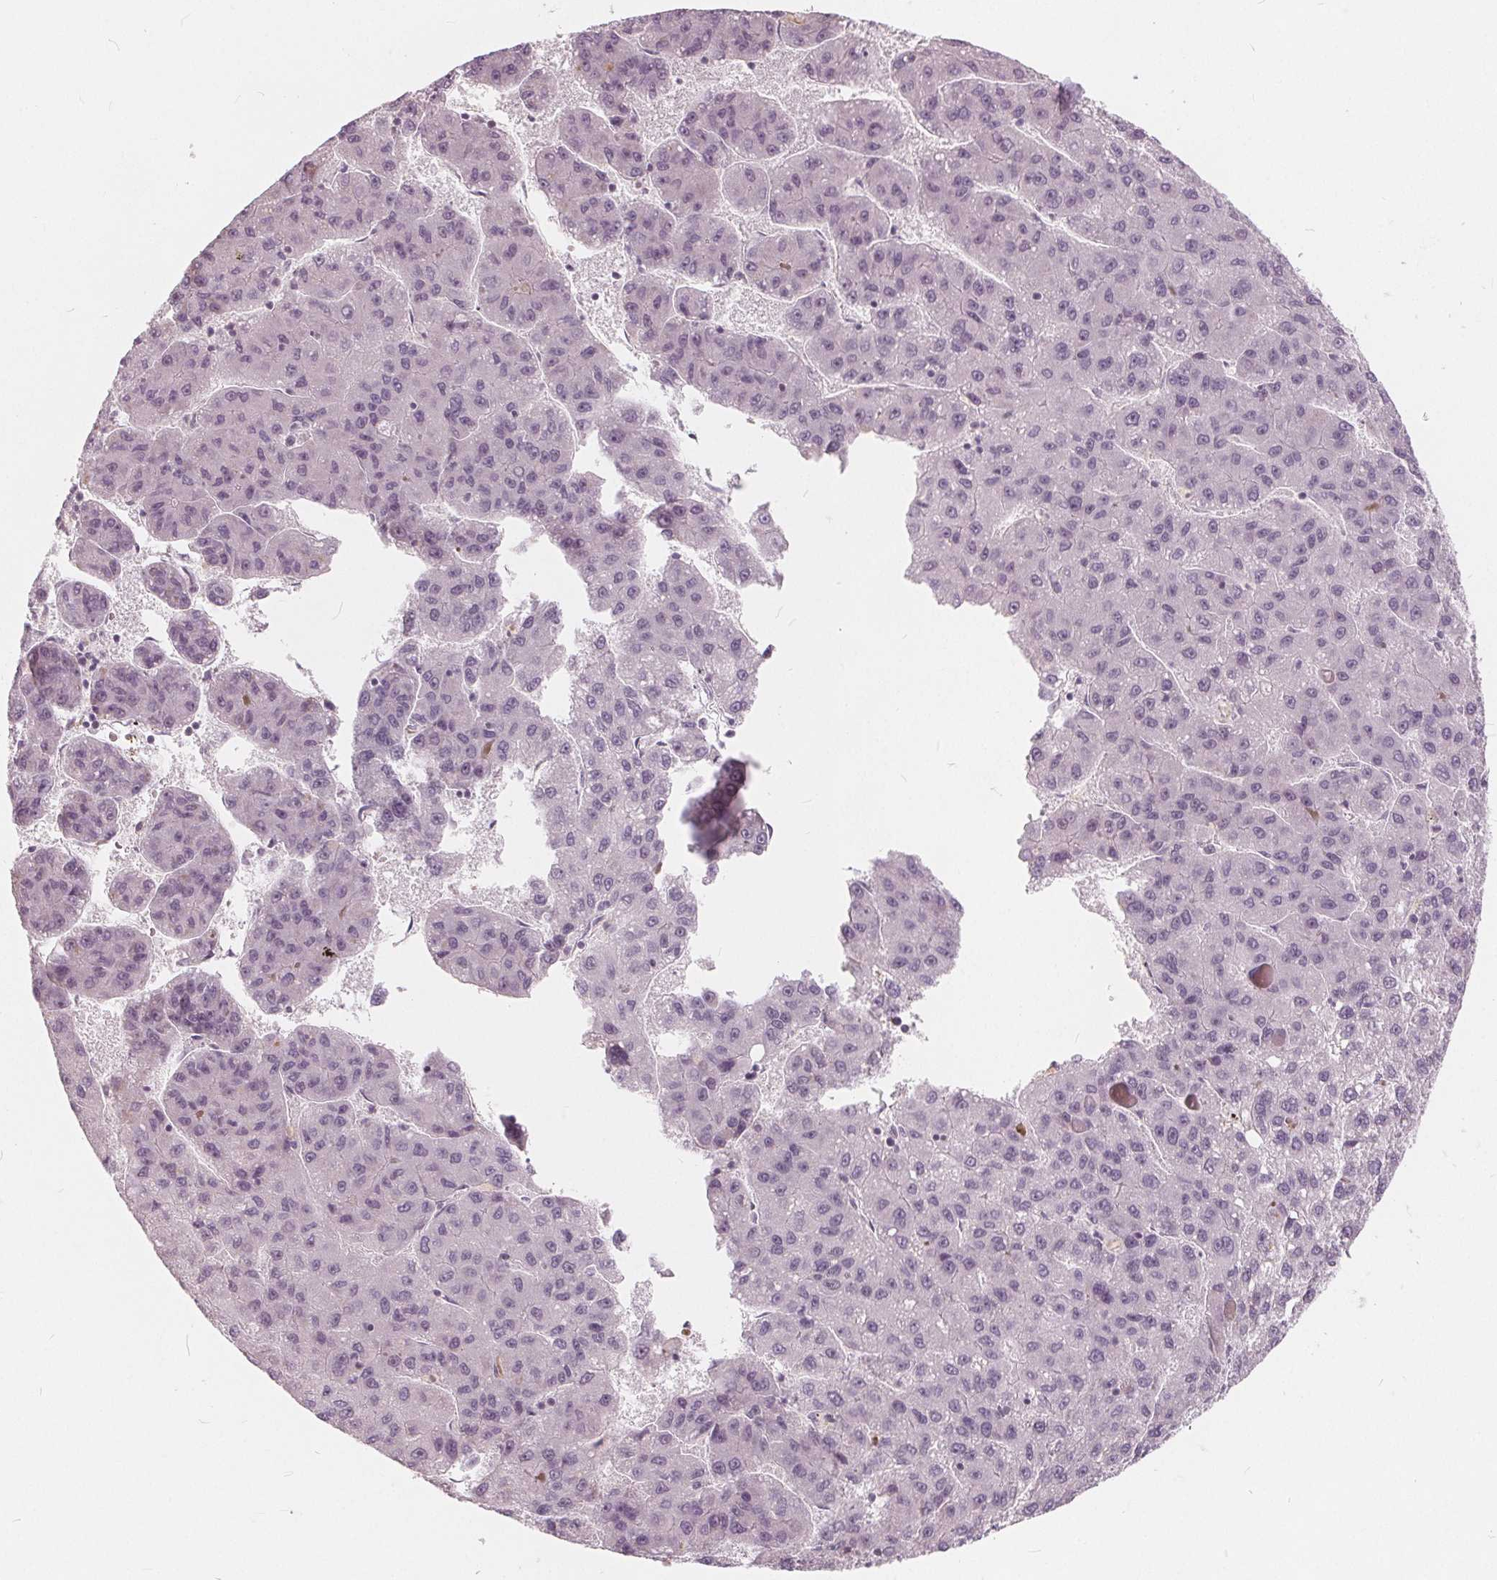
{"staining": {"intensity": "negative", "quantity": "none", "location": "none"}, "tissue": "liver cancer", "cell_type": "Tumor cells", "image_type": "cancer", "snomed": [{"axis": "morphology", "description": "Carcinoma, Hepatocellular, NOS"}, {"axis": "topography", "description": "Liver"}], "caption": "This histopathology image is of hepatocellular carcinoma (liver) stained with immunohistochemistry (IHC) to label a protein in brown with the nuclei are counter-stained blue. There is no positivity in tumor cells. (DAB (3,3'-diaminobenzidine) immunohistochemistry, high magnification).", "gene": "NUP210L", "patient": {"sex": "female", "age": 82}}